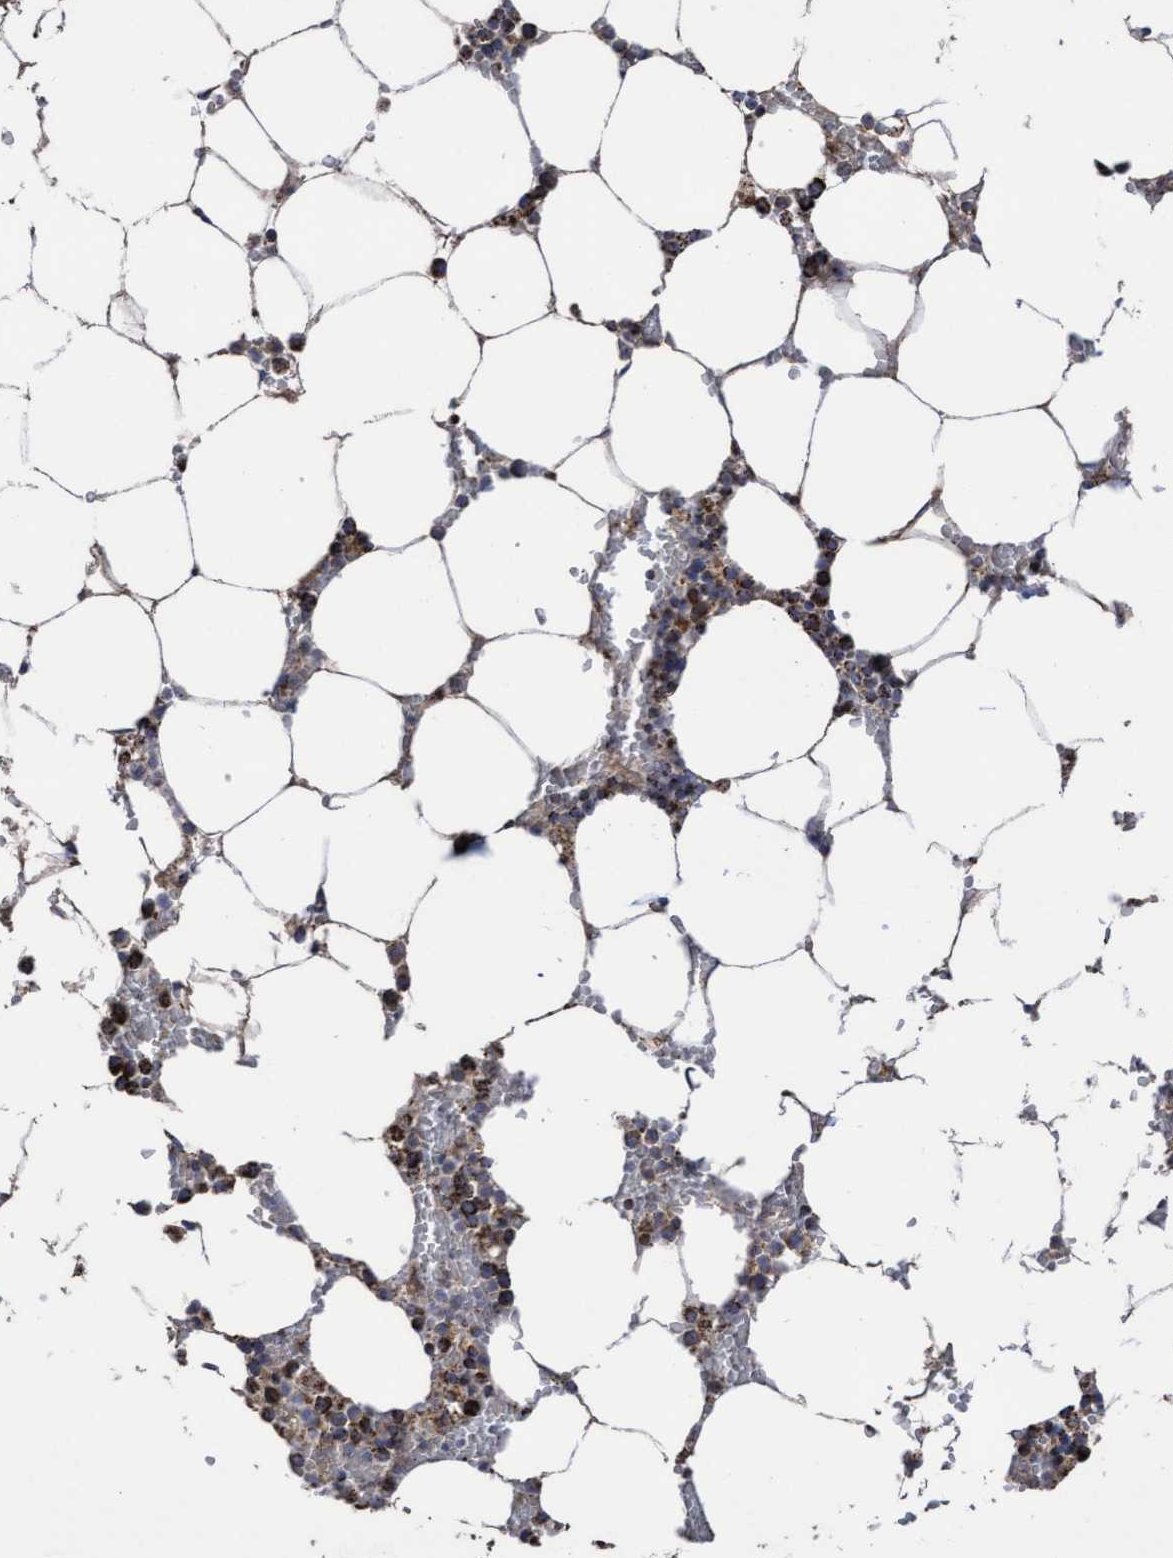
{"staining": {"intensity": "strong", "quantity": "<25%", "location": "cytoplasmic/membranous"}, "tissue": "bone marrow", "cell_type": "Hematopoietic cells", "image_type": "normal", "snomed": [{"axis": "morphology", "description": "Normal tissue, NOS"}, {"axis": "topography", "description": "Bone marrow"}], "caption": "A high-resolution photomicrograph shows immunohistochemistry staining of unremarkable bone marrow, which shows strong cytoplasmic/membranous expression in about <25% of hematopoietic cells.", "gene": "COBL", "patient": {"sex": "male", "age": 70}}